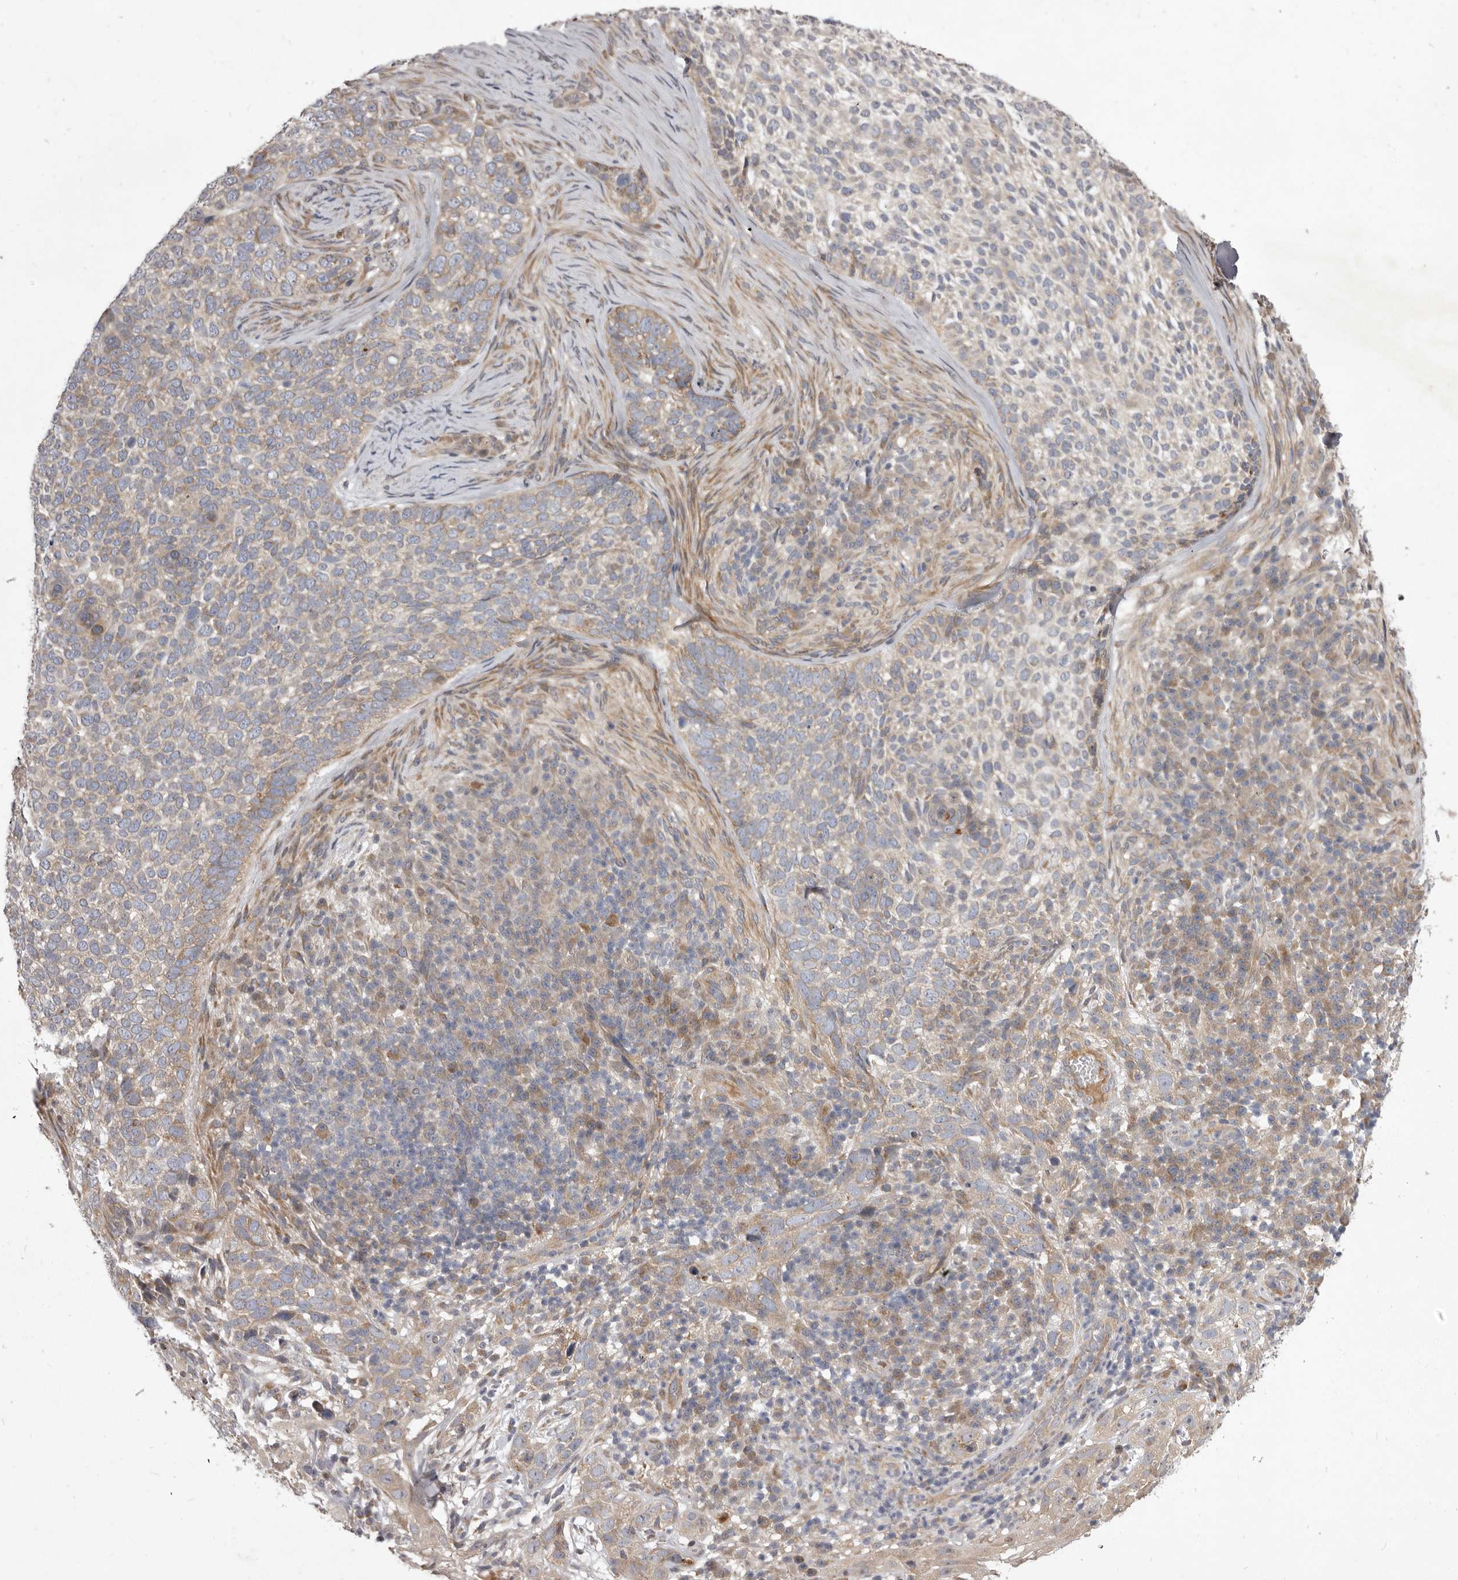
{"staining": {"intensity": "weak", "quantity": "25%-75%", "location": "cytoplasmic/membranous"}, "tissue": "skin cancer", "cell_type": "Tumor cells", "image_type": "cancer", "snomed": [{"axis": "morphology", "description": "Basal cell carcinoma"}, {"axis": "topography", "description": "Skin"}], "caption": "About 25%-75% of tumor cells in skin cancer (basal cell carcinoma) reveal weak cytoplasmic/membranous protein staining as visualized by brown immunohistochemical staining.", "gene": "TBC1D8B", "patient": {"sex": "female", "age": 64}}